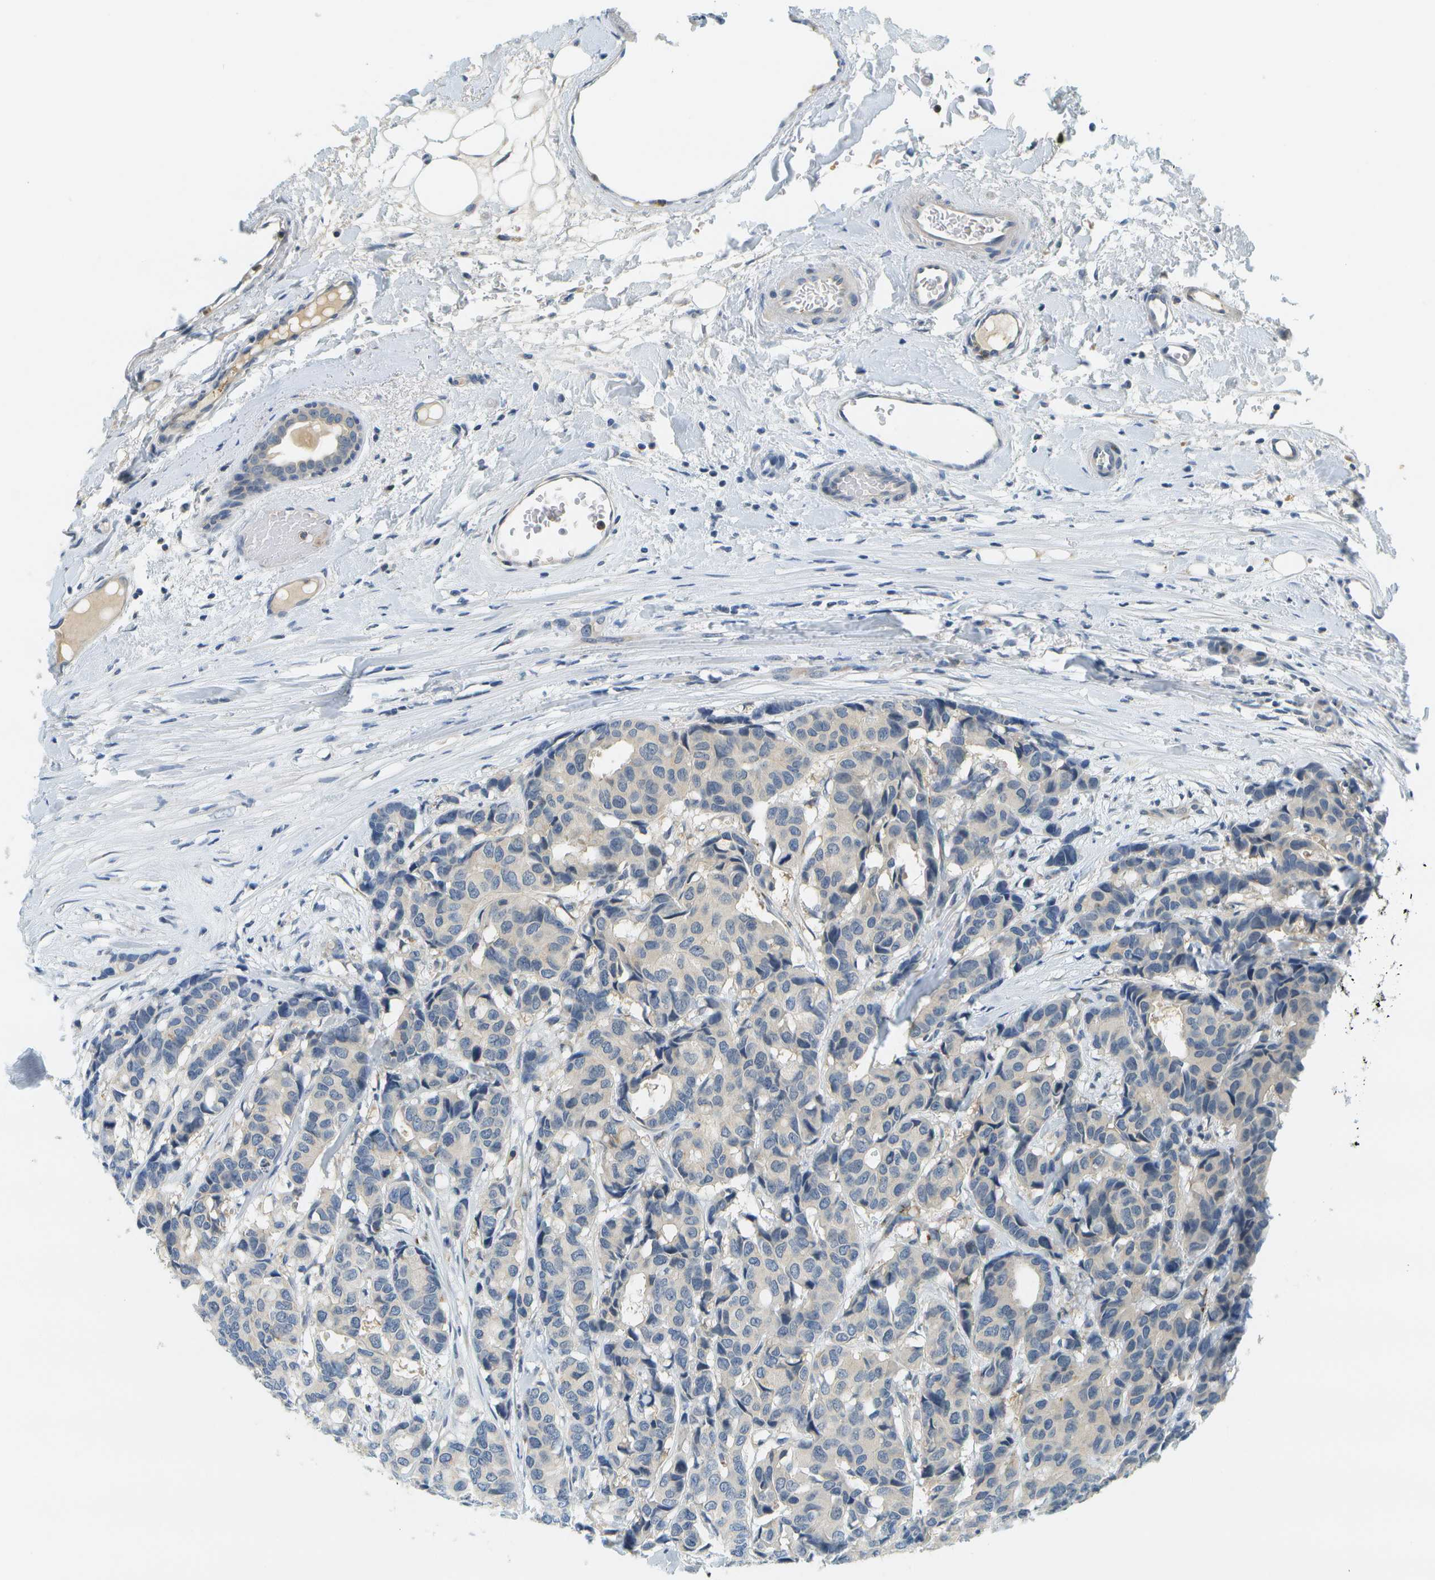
{"staining": {"intensity": "negative", "quantity": "none", "location": "none"}, "tissue": "breast cancer", "cell_type": "Tumor cells", "image_type": "cancer", "snomed": [{"axis": "morphology", "description": "Duct carcinoma"}, {"axis": "topography", "description": "Breast"}], "caption": "IHC of human breast cancer reveals no staining in tumor cells. (Stains: DAB IHC with hematoxylin counter stain, Microscopy: brightfield microscopy at high magnification).", "gene": "RASGRP2", "patient": {"sex": "female", "age": 87}}